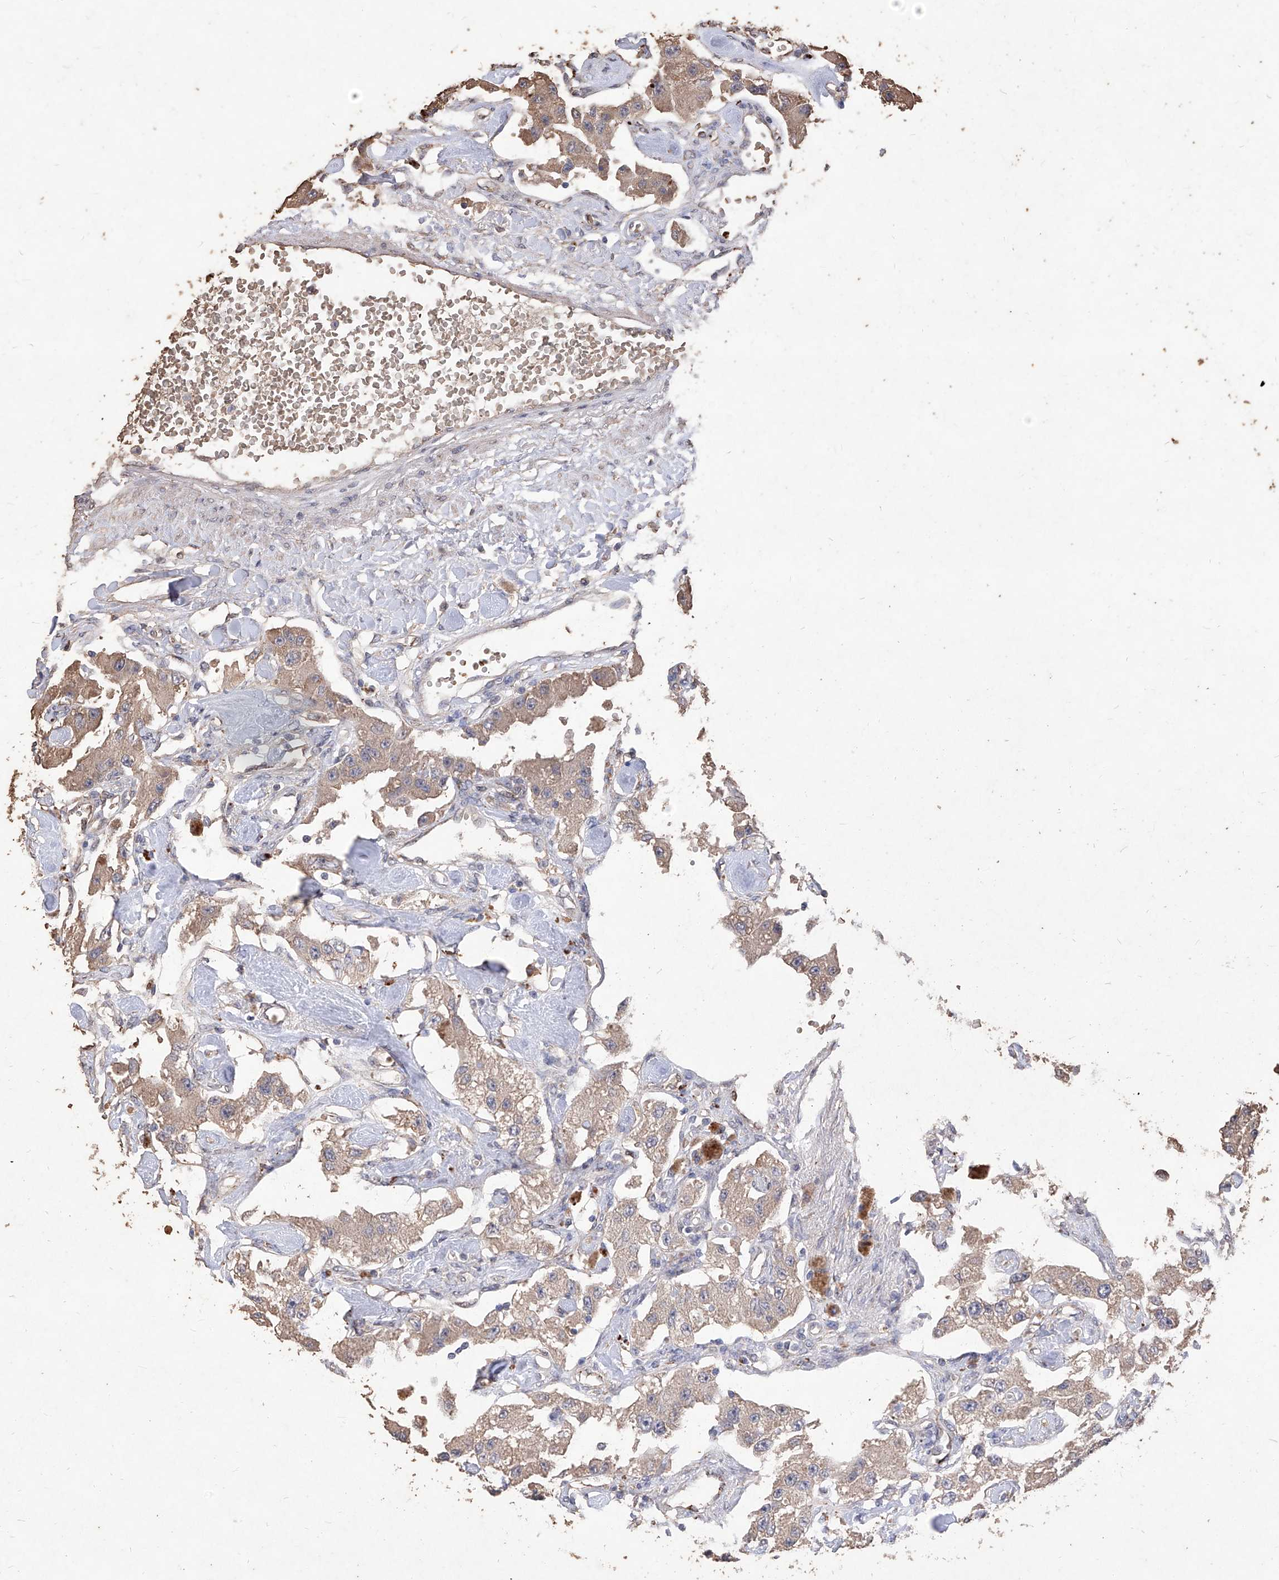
{"staining": {"intensity": "weak", "quantity": ">75%", "location": "cytoplasmic/membranous"}, "tissue": "carcinoid", "cell_type": "Tumor cells", "image_type": "cancer", "snomed": [{"axis": "morphology", "description": "Carcinoid, malignant, NOS"}, {"axis": "topography", "description": "Pancreas"}], "caption": "A high-resolution histopathology image shows immunohistochemistry (IHC) staining of malignant carcinoid, which exhibits weak cytoplasmic/membranous positivity in about >75% of tumor cells. (DAB (3,3'-diaminobenzidine) = brown stain, brightfield microscopy at high magnification).", "gene": "EML1", "patient": {"sex": "male", "age": 41}}